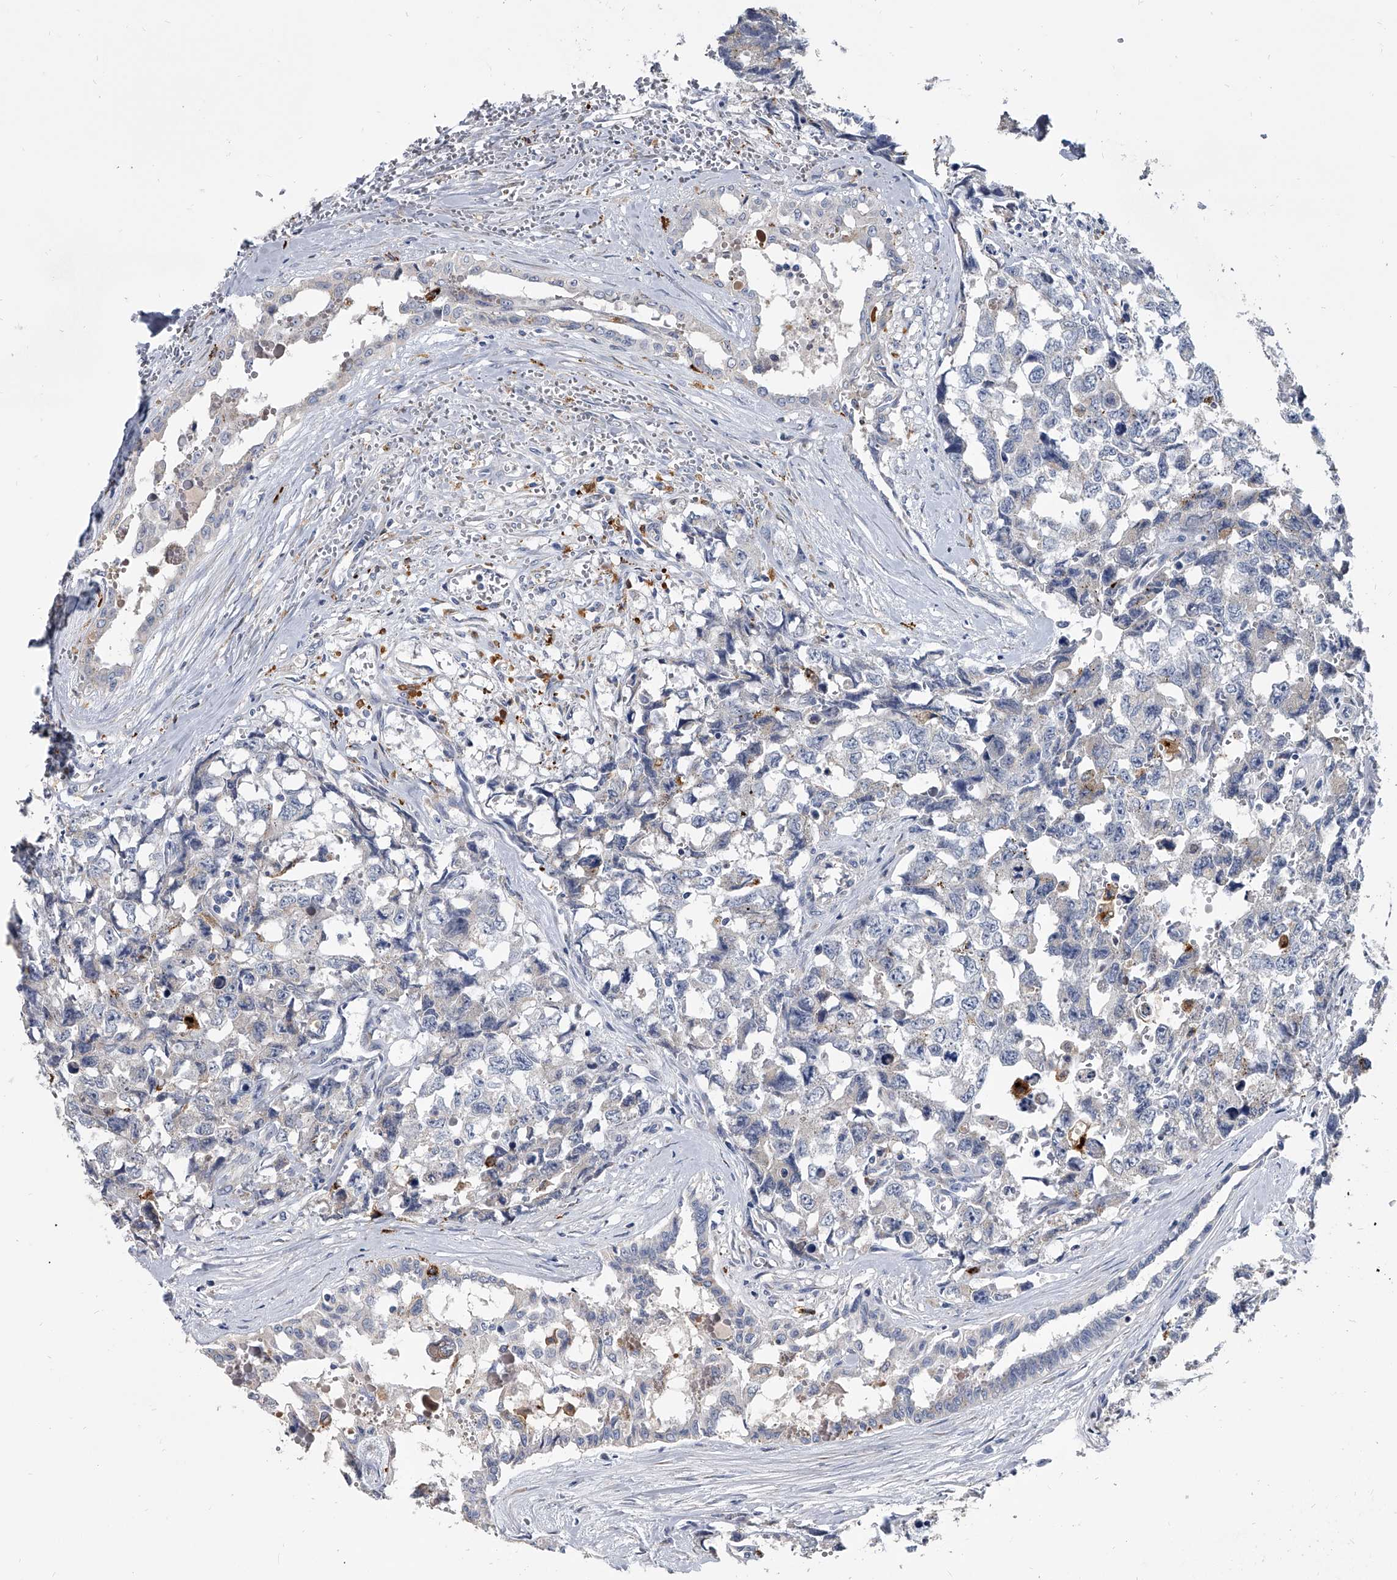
{"staining": {"intensity": "negative", "quantity": "none", "location": "none"}, "tissue": "testis cancer", "cell_type": "Tumor cells", "image_type": "cancer", "snomed": [{"axis": "morphology", "description": "Carcinoma, Embryonal, NOS"}, {"axis": "topography", "description": "Testis"}], "caption": "IHC of human testis embryonal carcinoma reveals no positivity in tumor cells. (IHC, brightfield microscopy, high magnification).", "gene": "SPP1", "patient": {"sex": "male", "age": 31}}